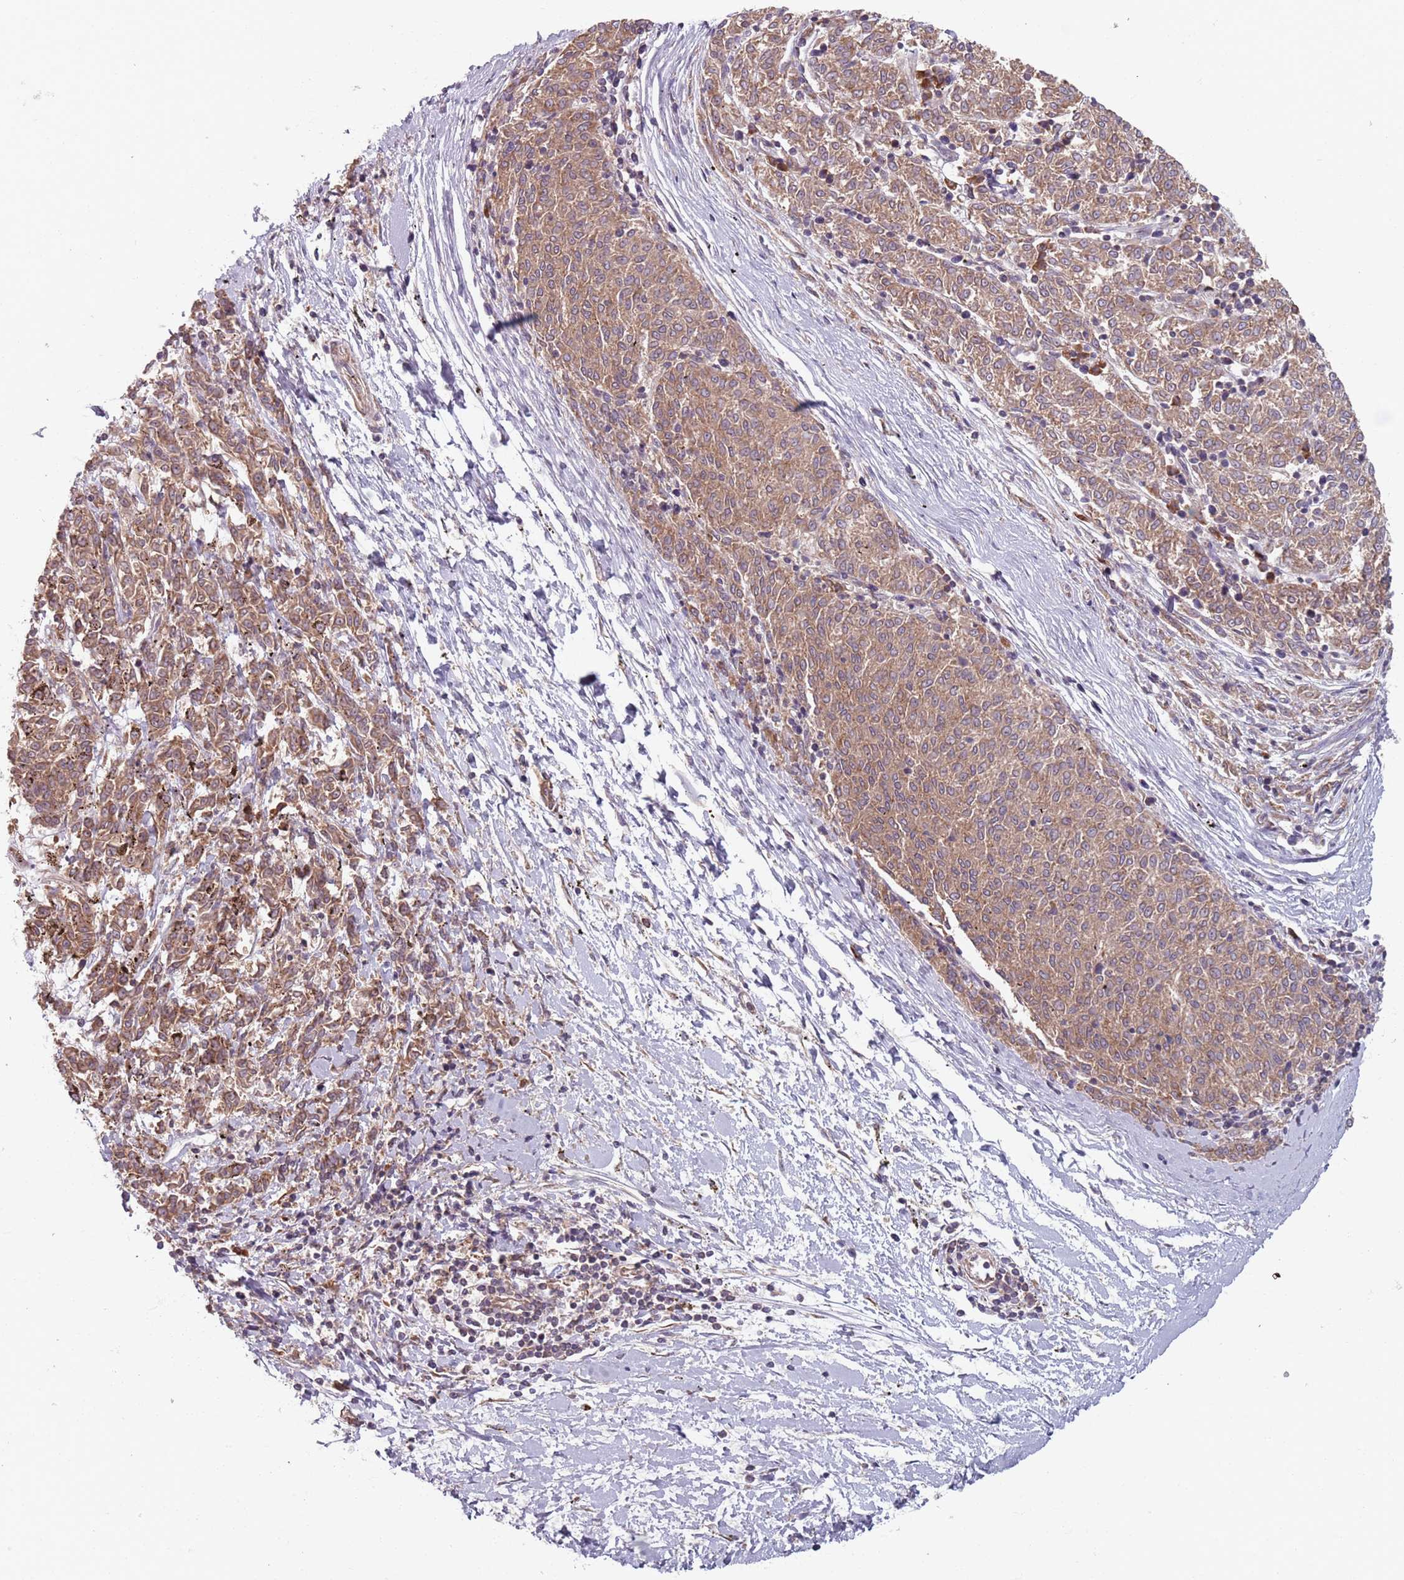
{"staining": {"intensity": "moderate", "quantity": ">75%", "location": "cytoplasmic/membranous"}, "tissue": "melanoma", "cell_type": "Tumor cells", "image_type": "cancer", "snomed": [{"axis": "morphology", "description": "Malignant melanoma, NOS"}, {"axis": "topography", "description": "Skin"}], "caption": "Immunohistochemical staining of melanoma demonstrates moderate cytoplasmic/membranous protein staining in about >75% of tumor cells.", "gene": "NOTCH3", "patient": {"sex": "female", "age": 72}}